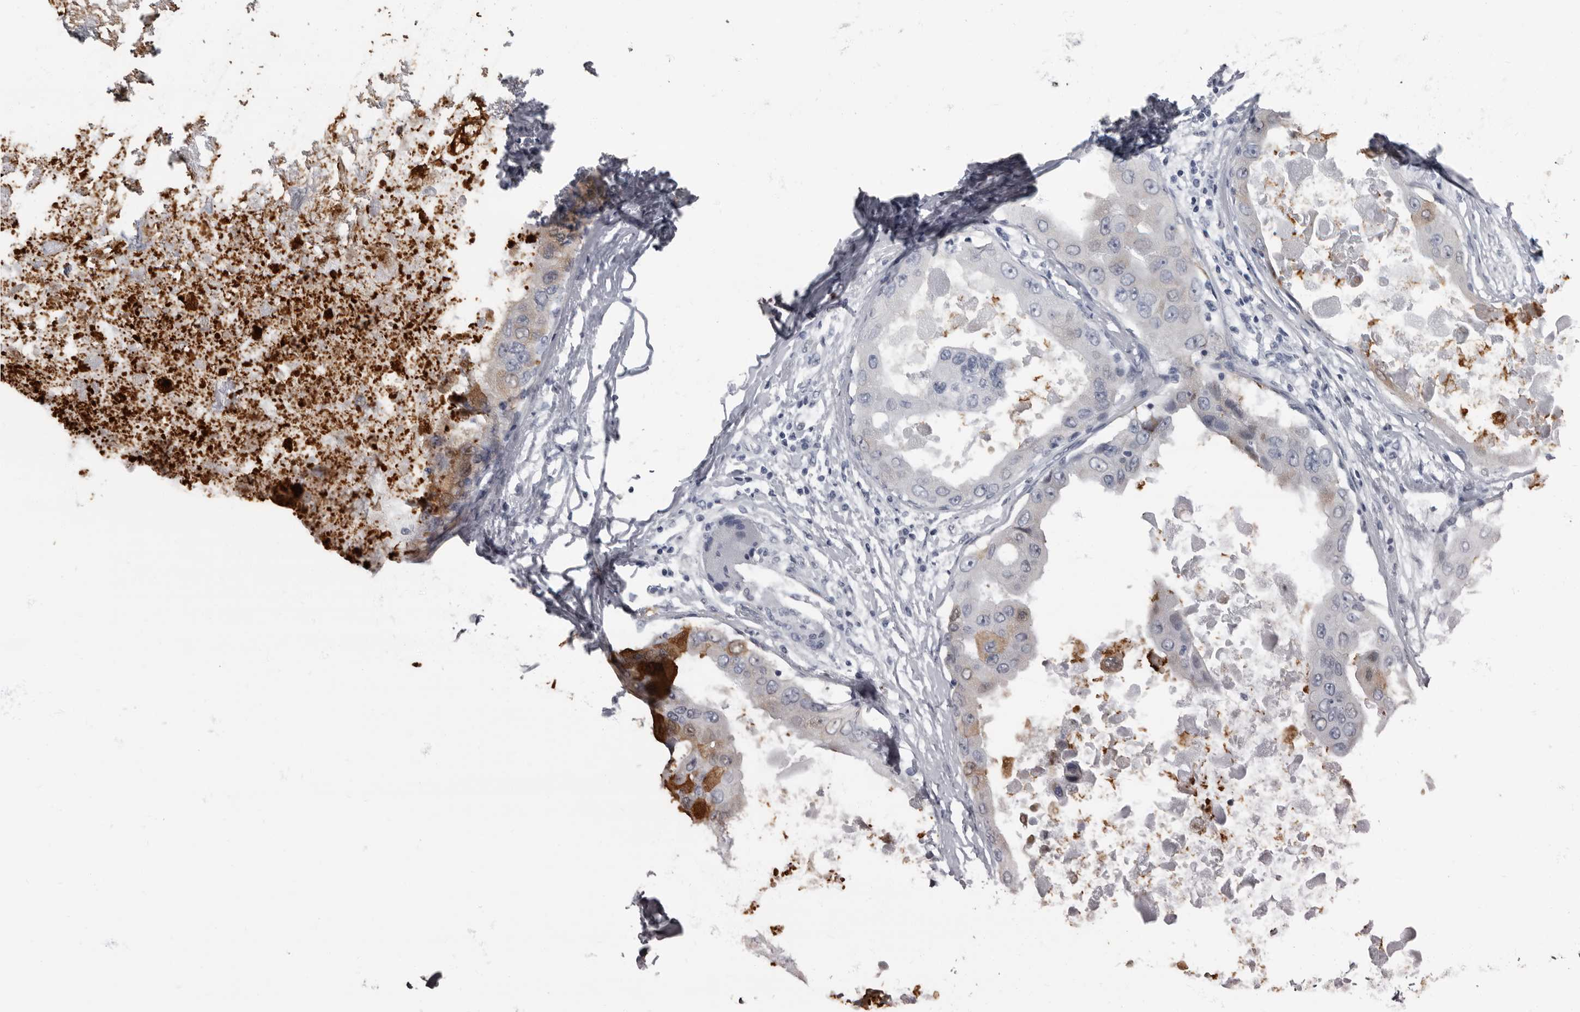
{"staining": {"intensity": "moderate", "quantity": "<25%", "location": "cytoplasmic/membranous"}, "tissue": "breast cancer", "cell_type": "Tumor cells", "image_type": "cancer", "snomed": [{"axis": "morphology", "description": "Duct carcinoma"}, {"axis": "topography", "description": "Breast"}], "caption": "Immunohistochemistry (IHC) (DAB) staining of breast cancer (invasive ductal carcinoma) displays moderate cytoplasmic/membranous protein positivity in about <25% of tumor cells. The protein of interest is shown in brown color, while the nuclei are stained blue.", "gene": "TPD52L1", "patient": {"sex": "female", "age": 27}}